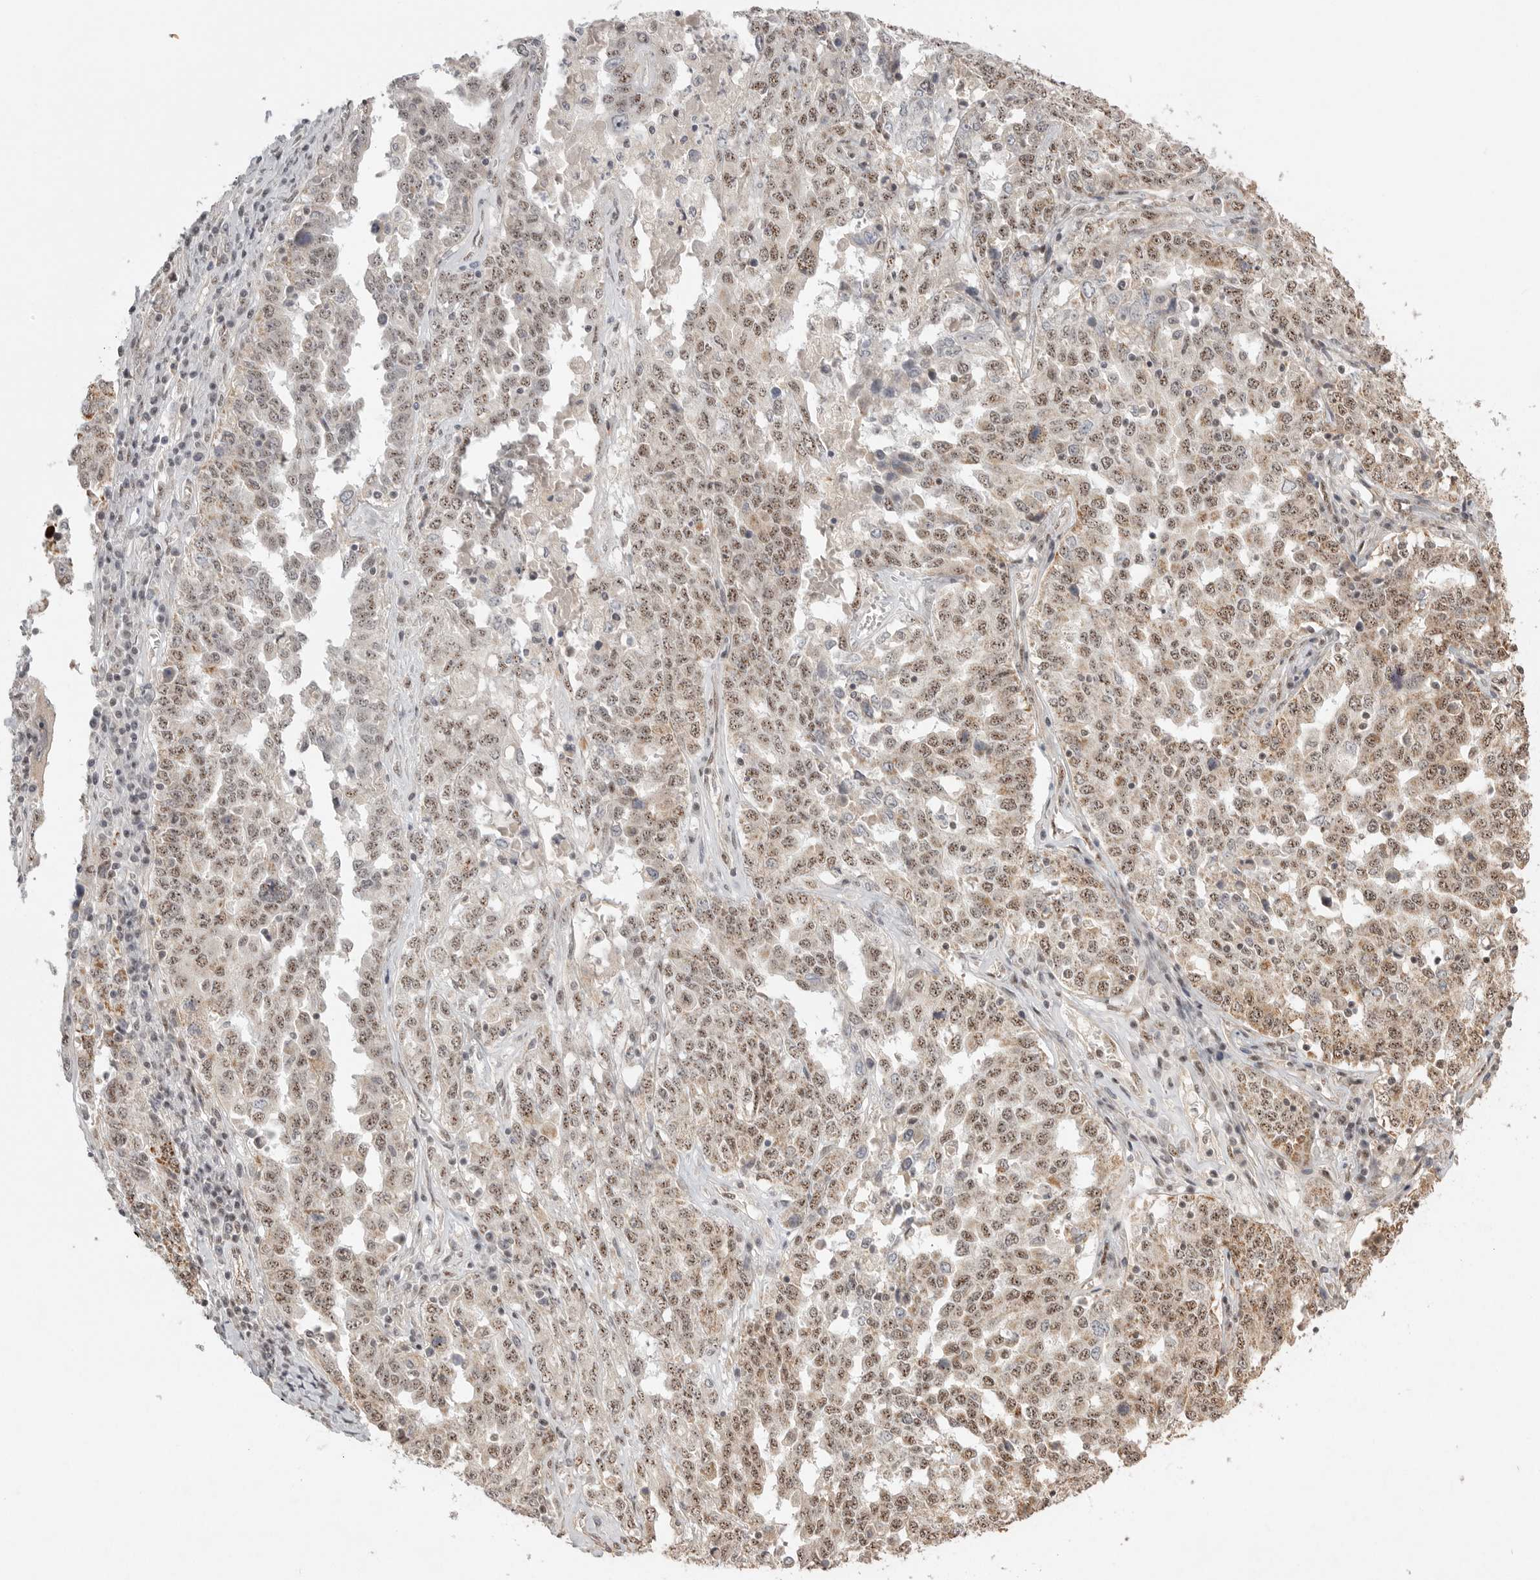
{"staining": {"intensity": "moderate", "quantity": ">75%", "location": "nuclear"}, "tissue": "ovarian cancer", "cell_type": "Tumor cells", "image_type": "cancer", "snomed": [{"axis": "morphology", "description": "Carcinoma, endometroid"}, {"axis": "topography", "description": "Ovary"}], "caption": "Protein expression analysis of human ovarian cancer reveals moderate nuclear expression in about >75% of tumor cells. The staining was performed using DAB (3,3'-diaminobenzidine) to visualize the protein expression in brown, while the nuclei were stained in blue with hematoxylin (Magnification: 20x).", "gene": "POMP", "patient": {"sex": "female", "age": 62}}